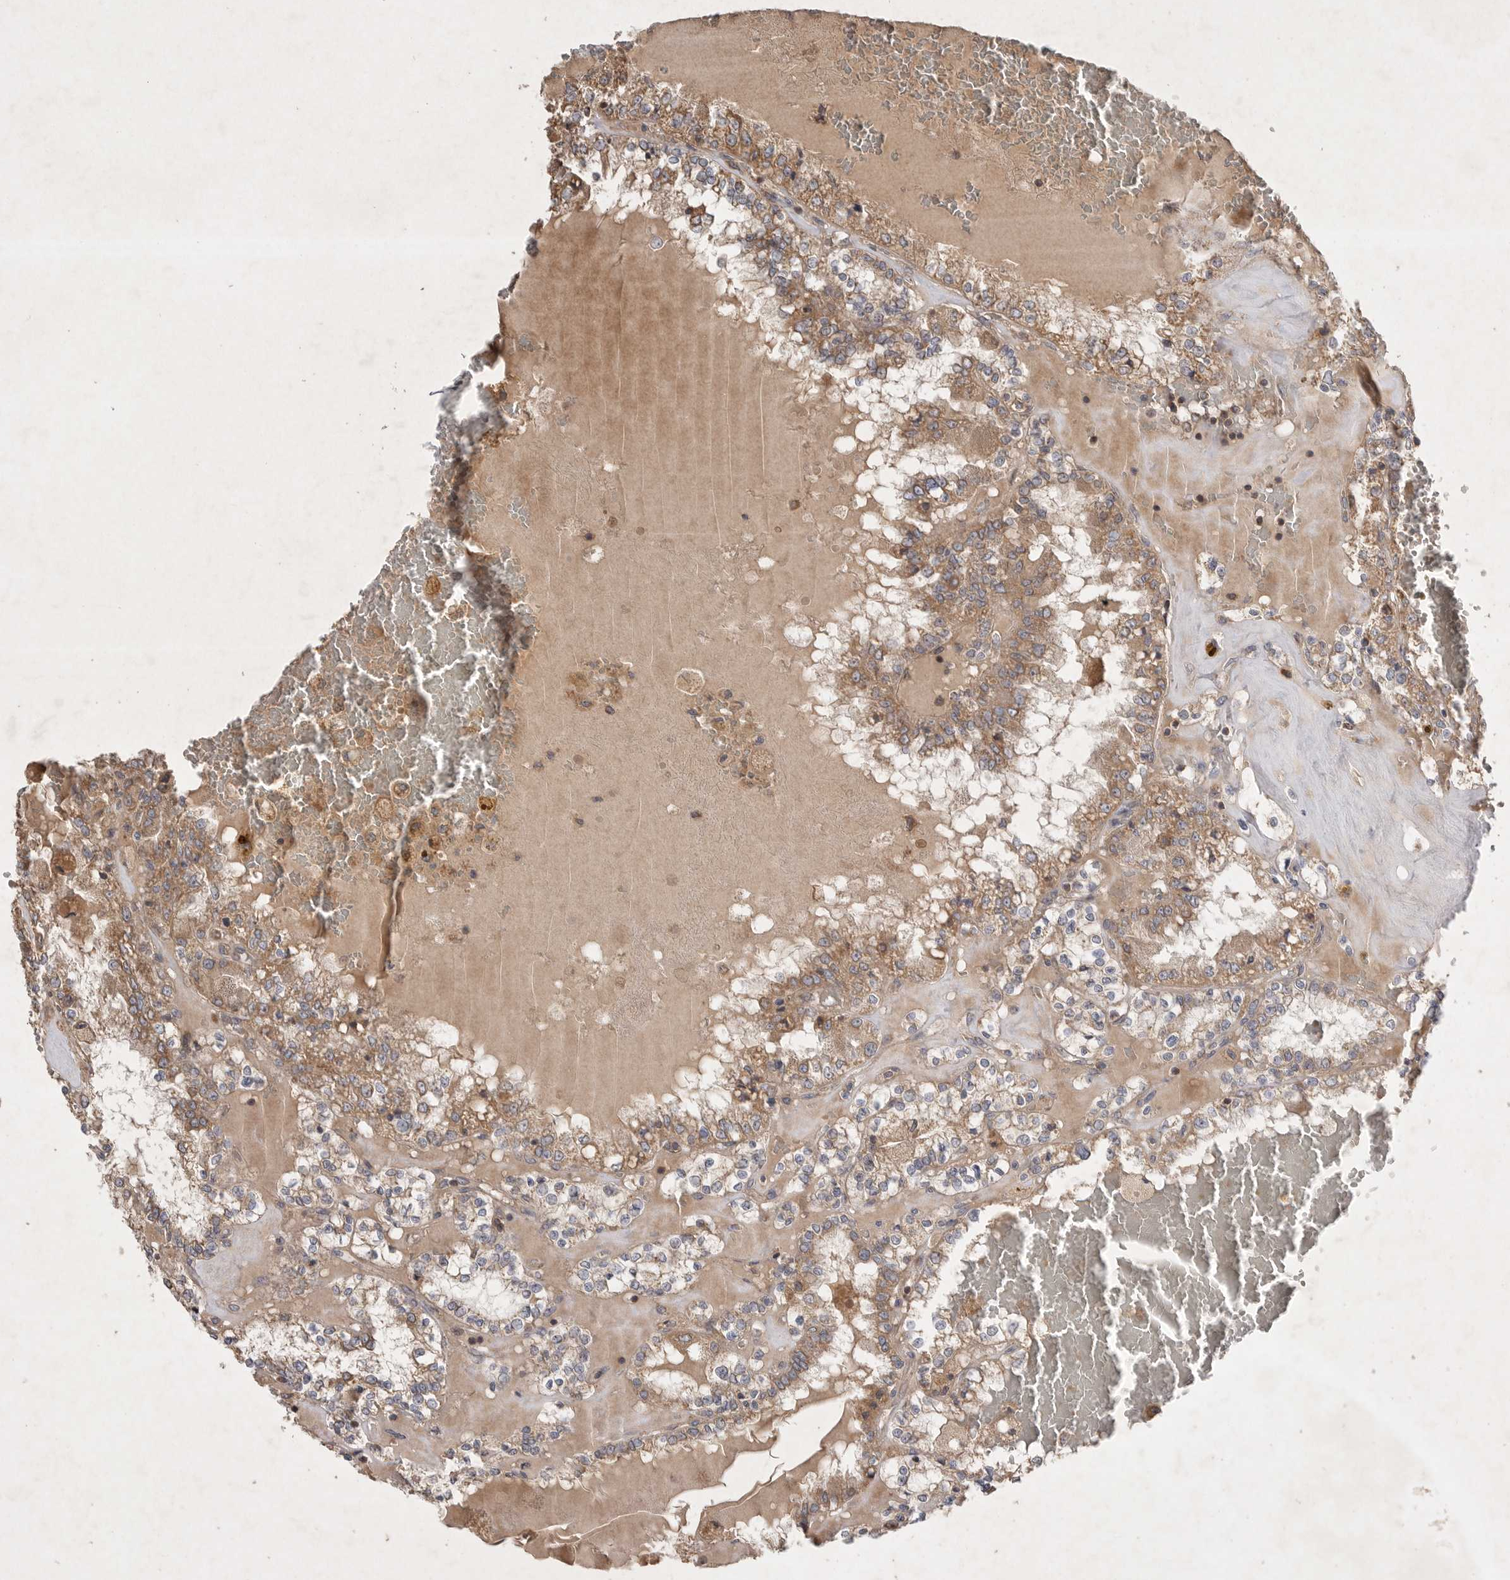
{"staining": {"intensity": "moderate", "quantity": ">75%", "location": "cytoplasmic/membranous"}, "tissue": "renal cancer", "cell_type": "Tumor cells", "image_type": "cancer", "snomed": [{"axis": "morphology", "description": "Adenocarcinoma, NOS"}, {"axis": "topography", "description": "Kidney"}], "caption": "High-power microscopy captured an immunohistochemistry image of renal cancer (adenocarcinoma), revealing moderate cytoplasmic/membranous expression in approximately >75% of tumor cells.", "gene": "KIF21B", "patient": {"sex": "female", "age": 56}}